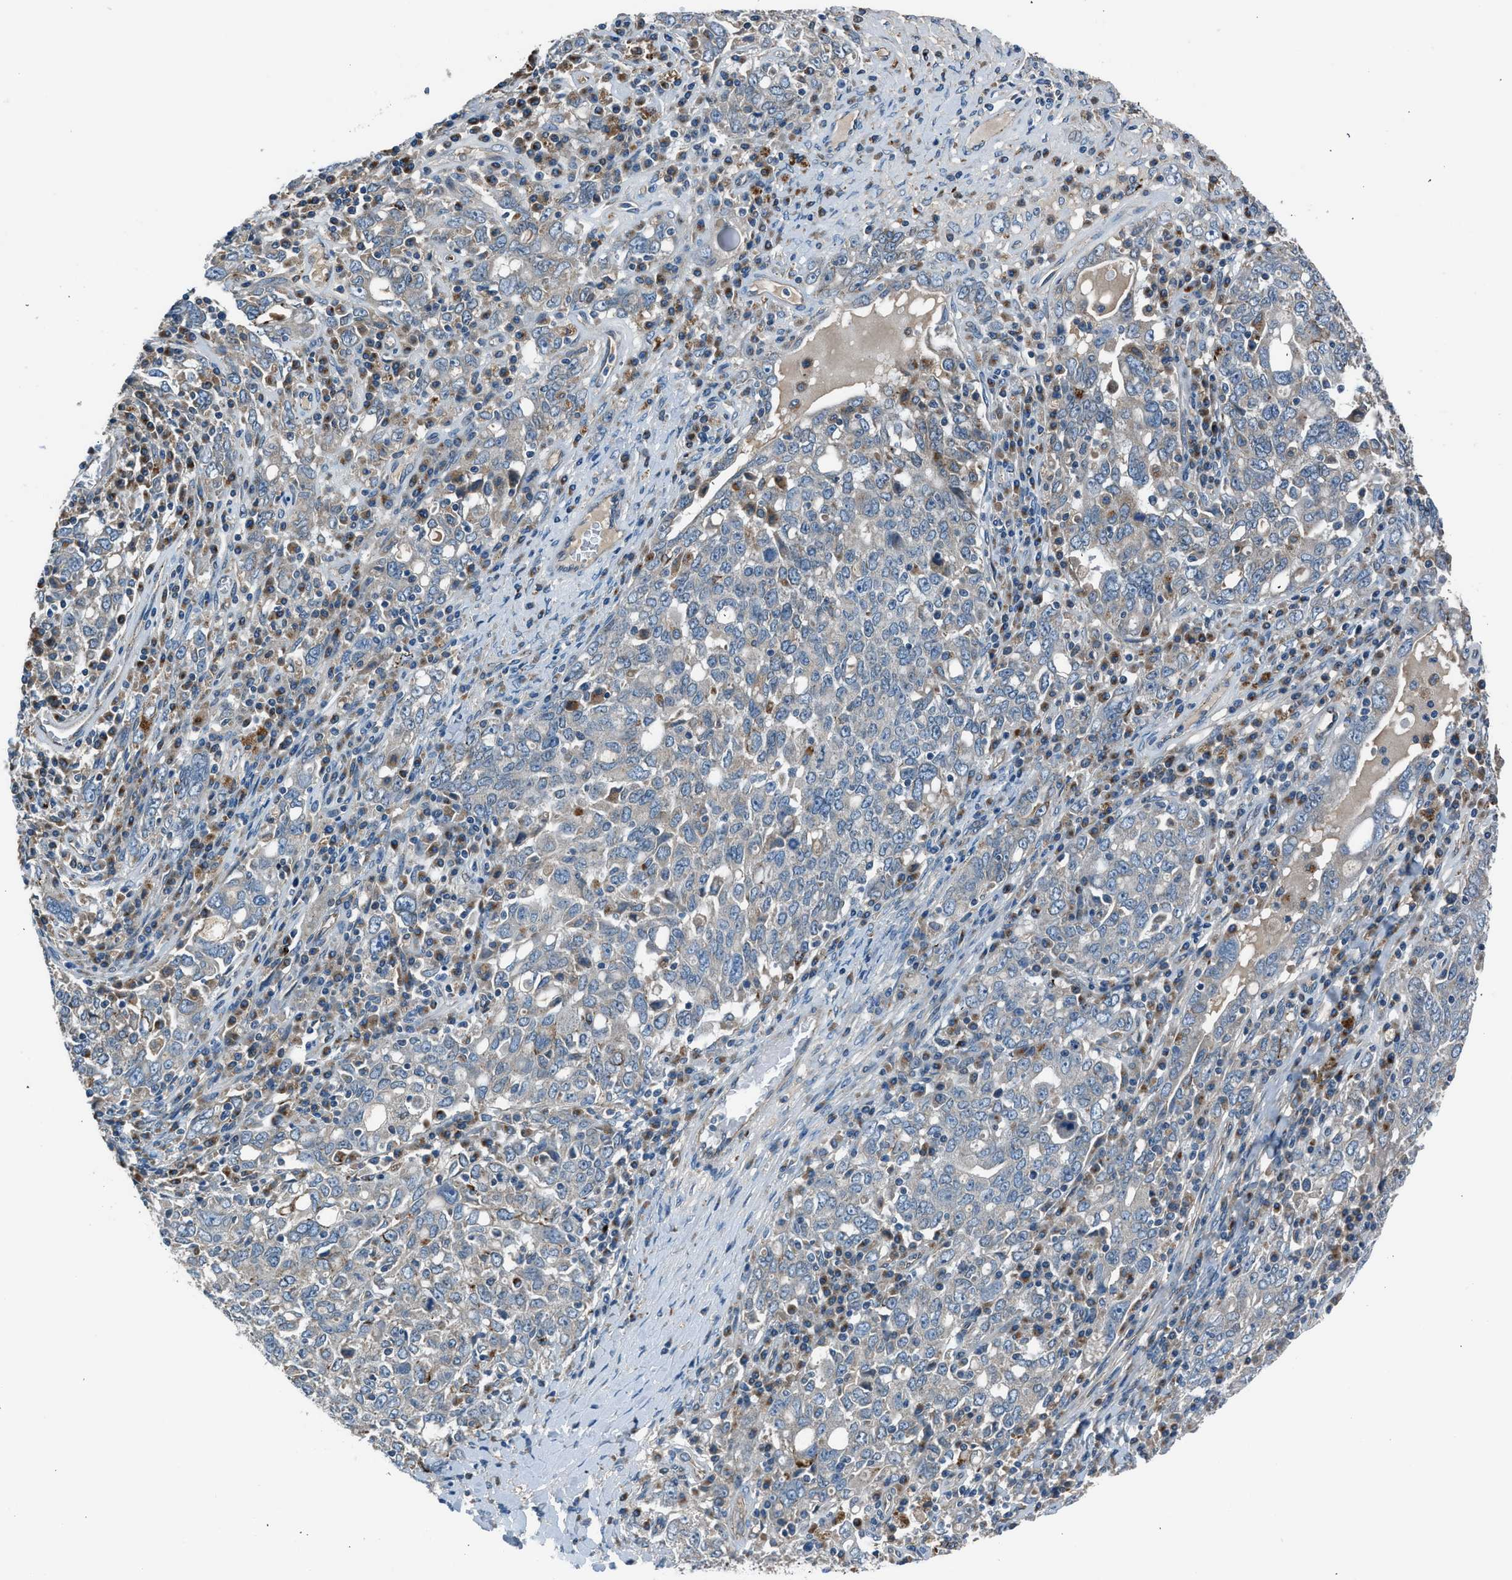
{"staining": {"intensity": "negative", "quantity": "none", "location": "none"}, "tissue": "ovarian cancer", "cell_type": "Tumor cells", "image_type": "cancer", "snomed": [{"axis": "morphology", "description": "Carcinoma, endometroid"}, {"axis": "topography", "description": "Ovary"}], "caption": "Human ovarian cancer stained for a protein using immunohistochemistry exhibits no expression in tumor cells.", "gene": "LMBR1", "patient": {"sex": "female", "age": 62}}